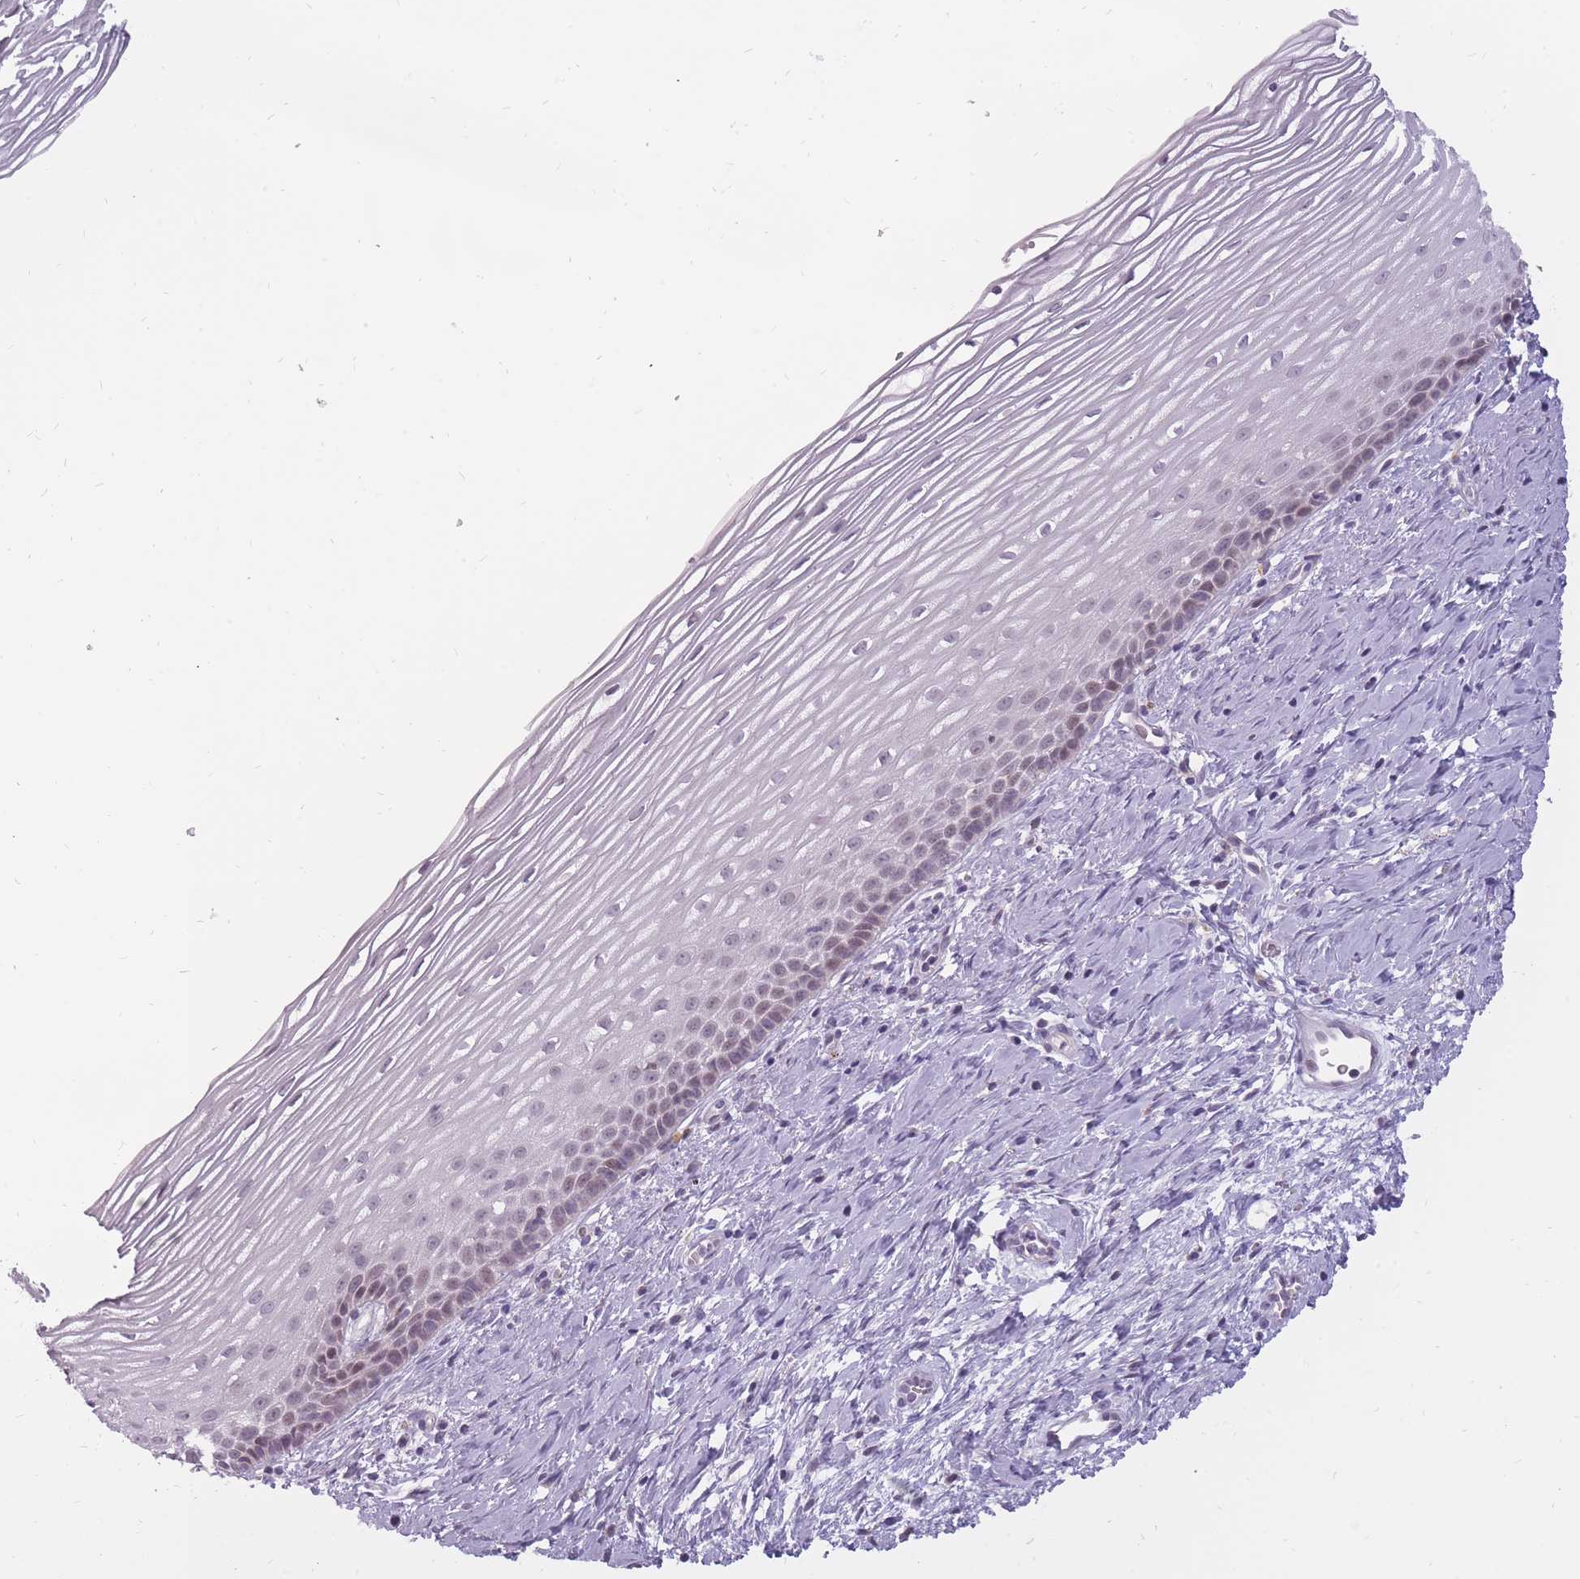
{"staining": {"intensity": "weak", "quantity": "25%-75%", "location": "nuclear"}, "tissue": "cervix", "cell_type": "Glandular cells", "image_type": "normal", "snomed": [{"axis": "morphology", "description": "Normal tissue, NOS"}, {"axis": "topography", "description": "Cervix"}], "caption": "IHC image of normal human cervix stained for a protein (brown), which shows low levels of weak nuclear positivity in approximately 25%-75% of glandular cells.", "gene": "POM121C", "patient": {"sex": "female", "age": 47}}